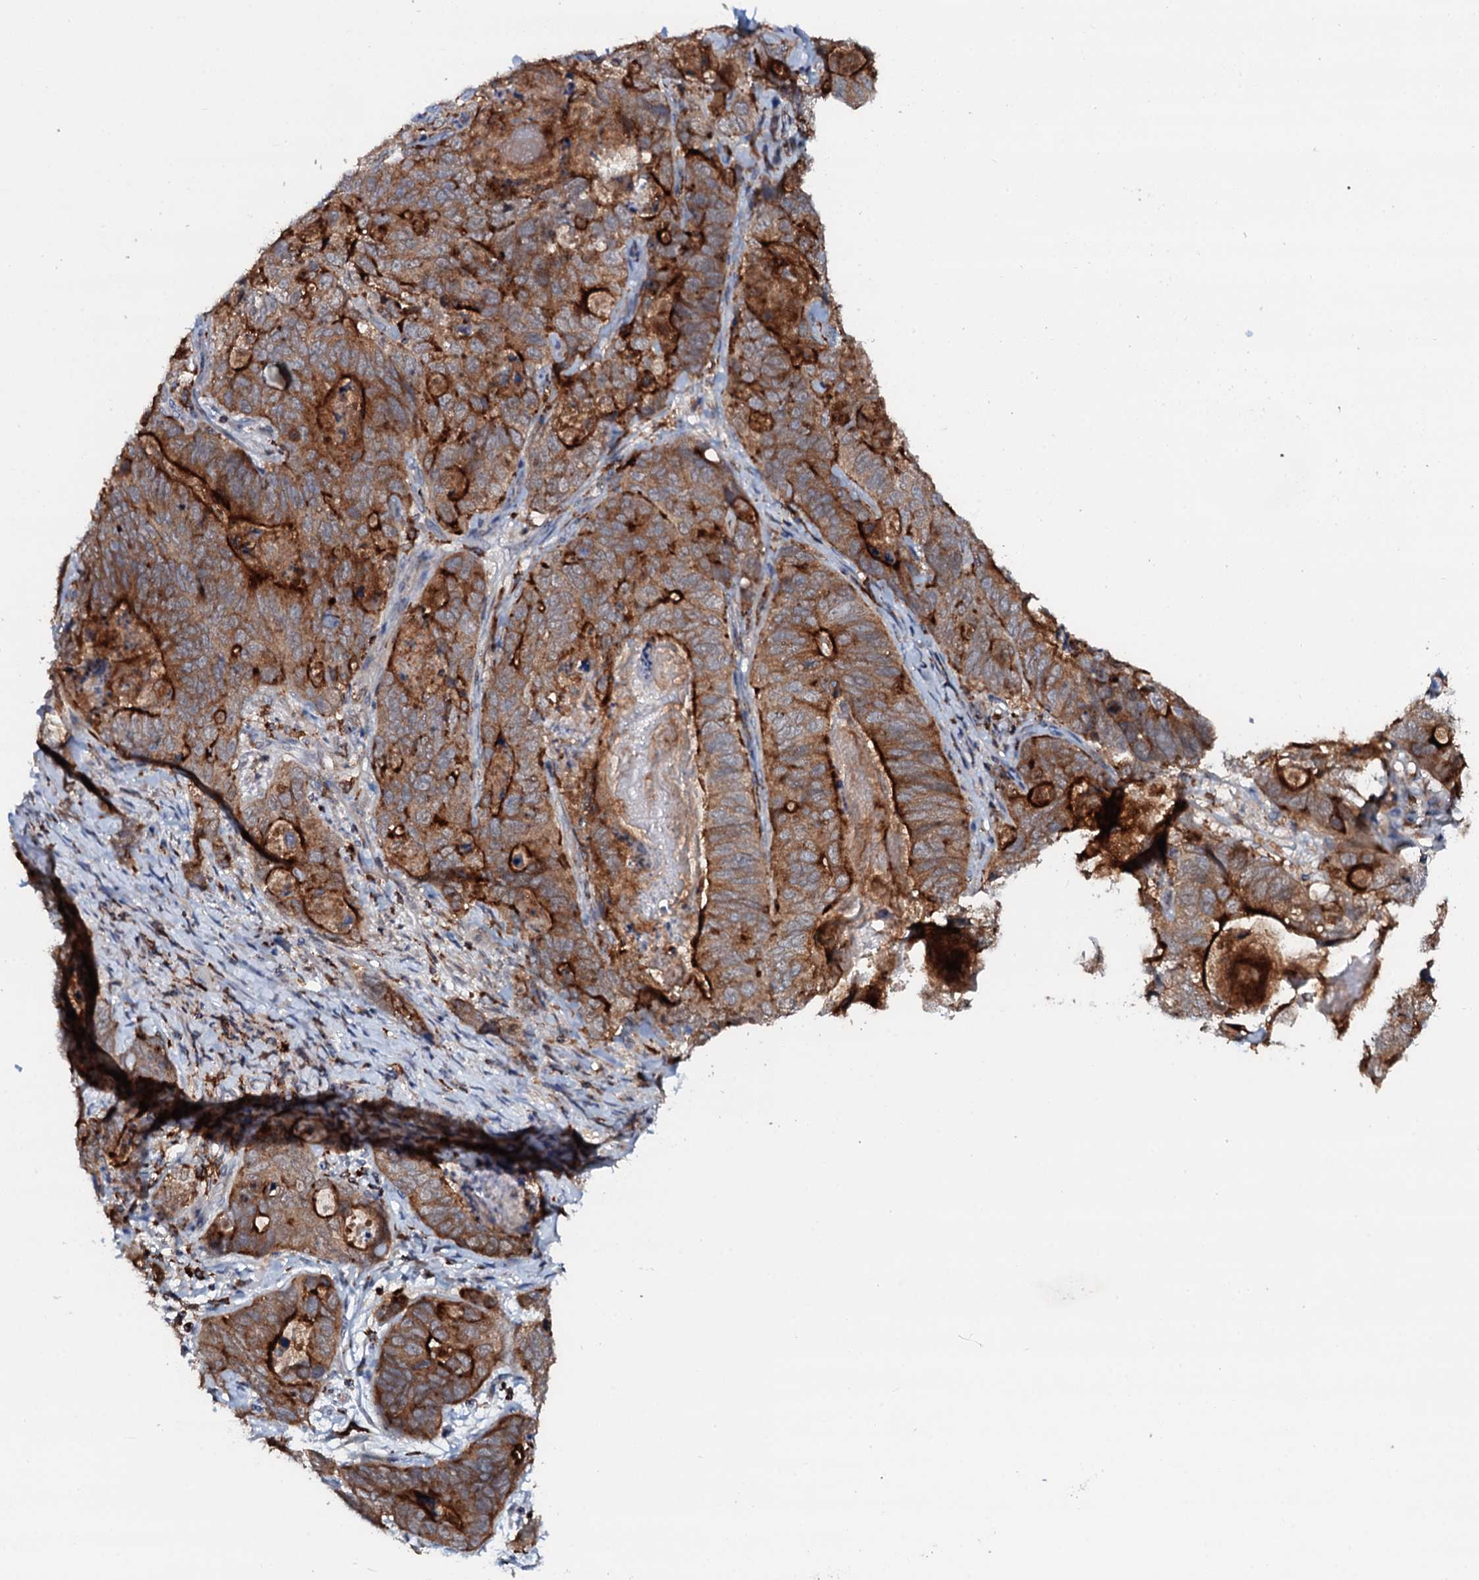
{"staining": {"intensity": "strong", "quantity": ">75%", "location": "cytoplasmic/membranous"}, "tissue": "stomach cancer", "cell_type": "Tumor cells", "image_type": "cancer", "snomed": [{"axis": "morphology", "description": "Normal tissue, NOS"}, {"axis": "morphology", "description": "Adenocarcinoma, NOS"}, {"axis": "topography", "description": "Stomach"}], "caption": "Immunohistochemical staining of stomach adenocarcinoma demonstrates high levels of strong cytoplasmic/membranous protein positivity in approximately >75% of tumor cells.", "gene": "VAMP8", "patient": {"sex": "female", "age": 89}}